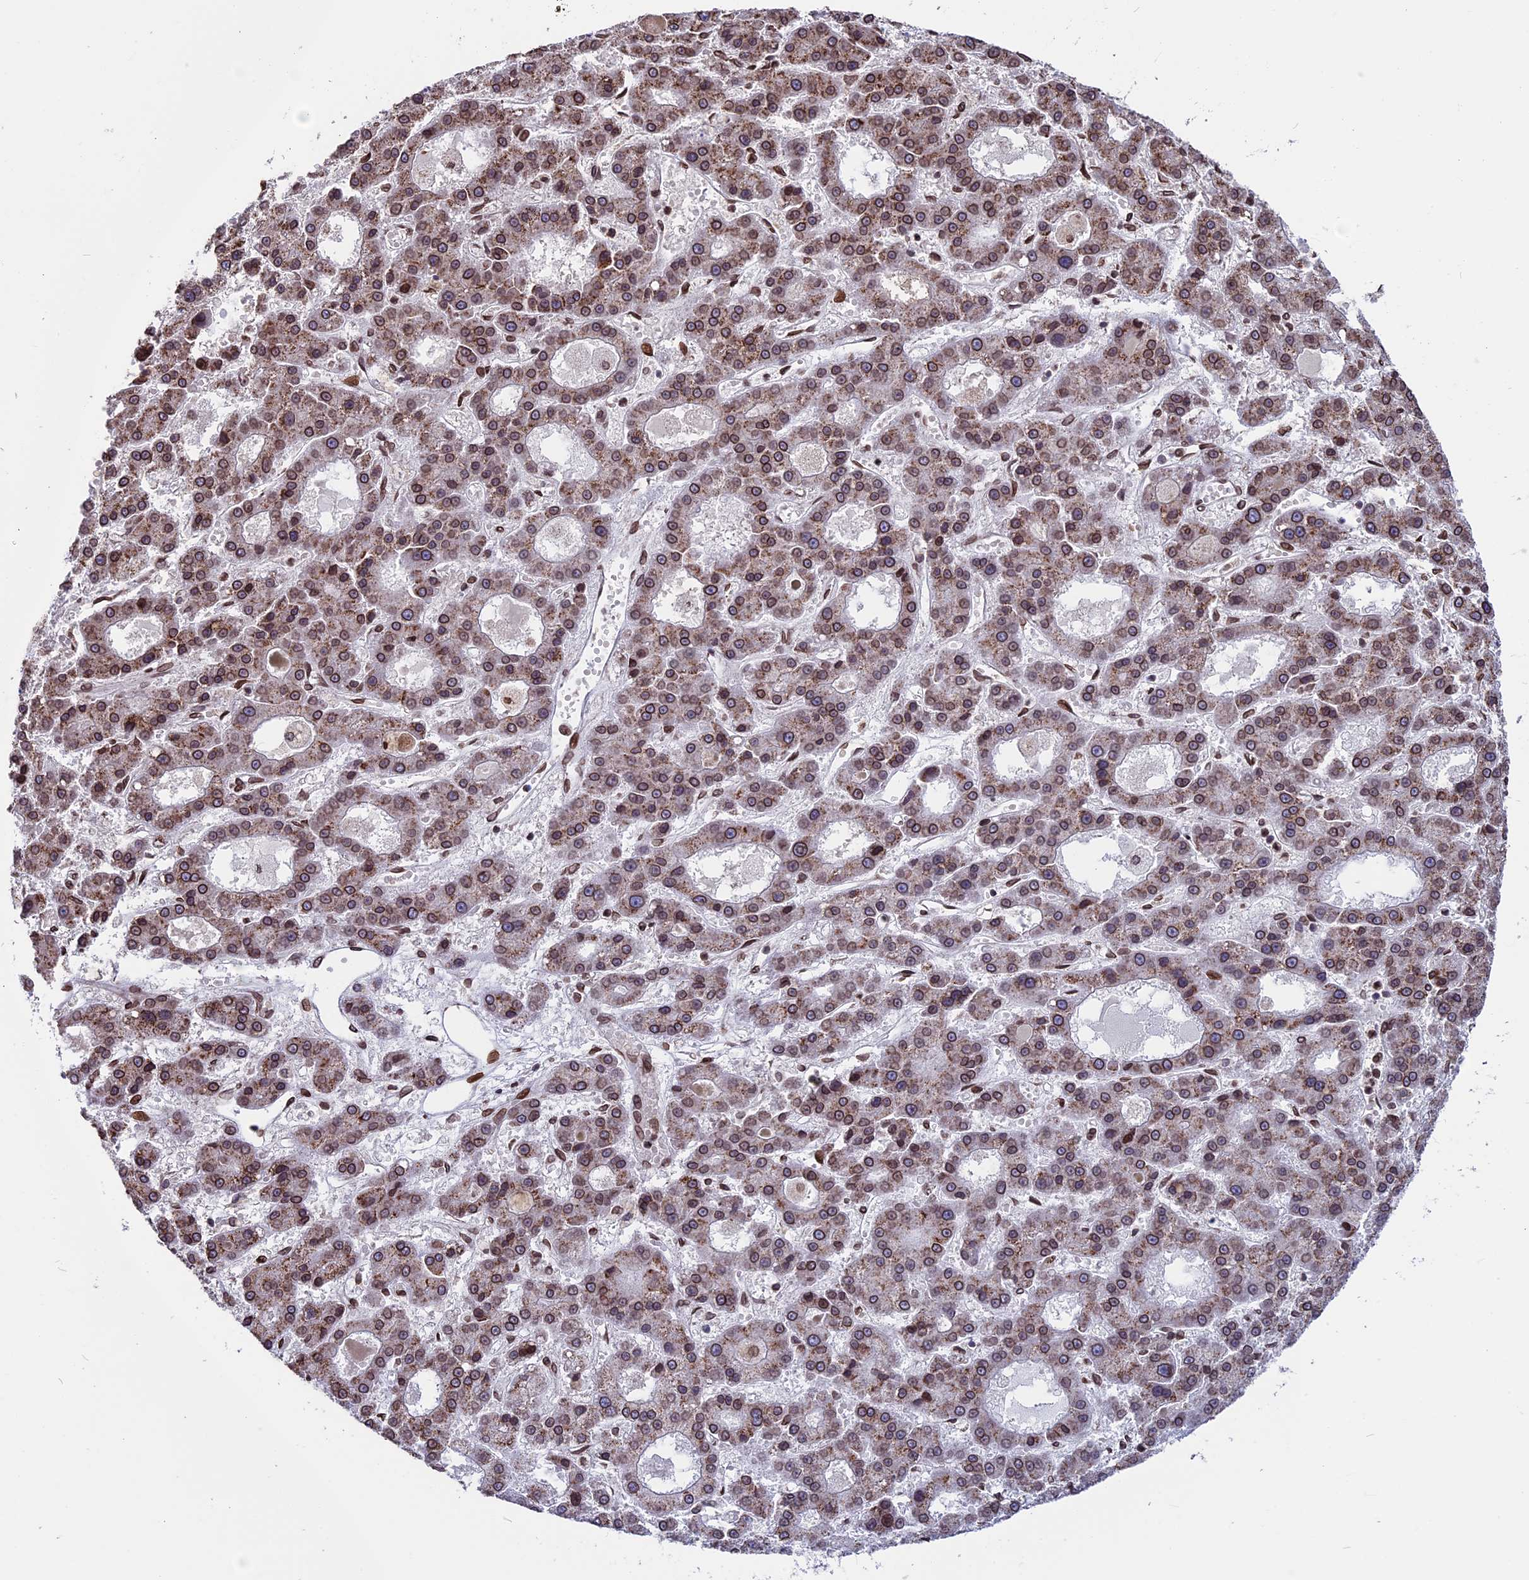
{"staining": {"intensity": "strong", "quantity": ">75%", "location": "cytoplasmic/membranous,nuclear"}, "tissue": "liver cancer", "cell_type": "Tumor cells", "image_type": "cancer", "snomed": [{"axis": "morphology", "description": "Carcinoma, Hepatocellular, NOS"}, {"axis": "topography", "description": "Liver"}], "caption": "This image displays hepatocellular carcinoma (liver) stained with immunohistochemistry to label a protein in brown. The cytoplasmic/membranous and nuclear of tumor cells show strong positivity for the protein. Nuclei are counter-stained blue.", "gene": "PTCHD4", "patient": {"sex": "male", "age": 70}}